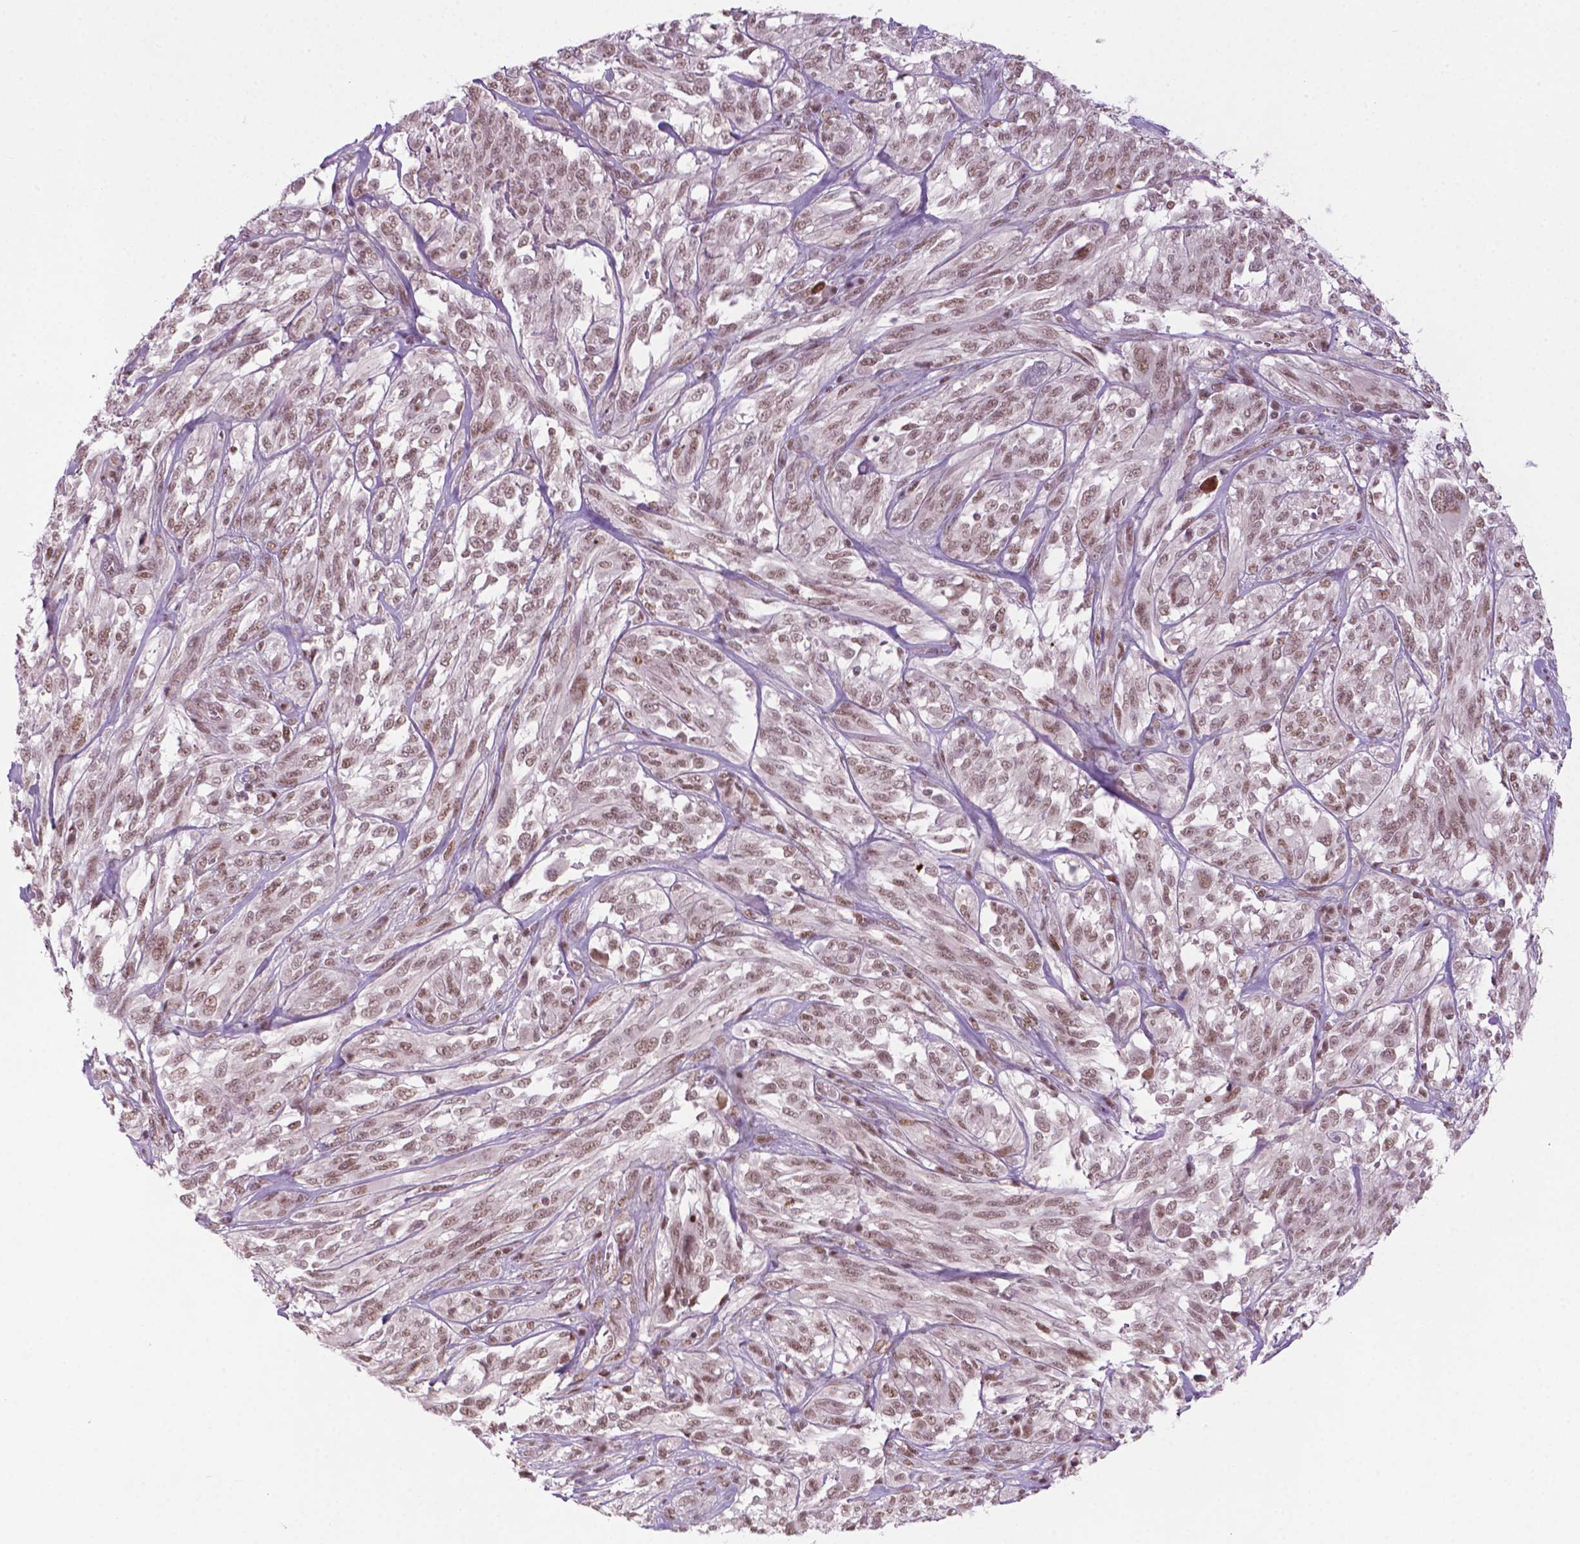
{"staining": {"intensity": "moderate", "quantity": ">75%", "location": "nuclear"}, "tissue": "melanoma", "cell_type": "Tumor cells", "image_type": "cancer", "snomed": [{"axis": "morphology", "description": "Malignant melanoma, NOS"}, {"axis": "topography", "description": "Skin"}], "caption": "Malignant melanoma stained with a brown dye demonstrates moderate nuclear positive positivity in about >75% of tumor cells.", "gene": "PHAX", "patient": {"sex": "female", "age": 91}}